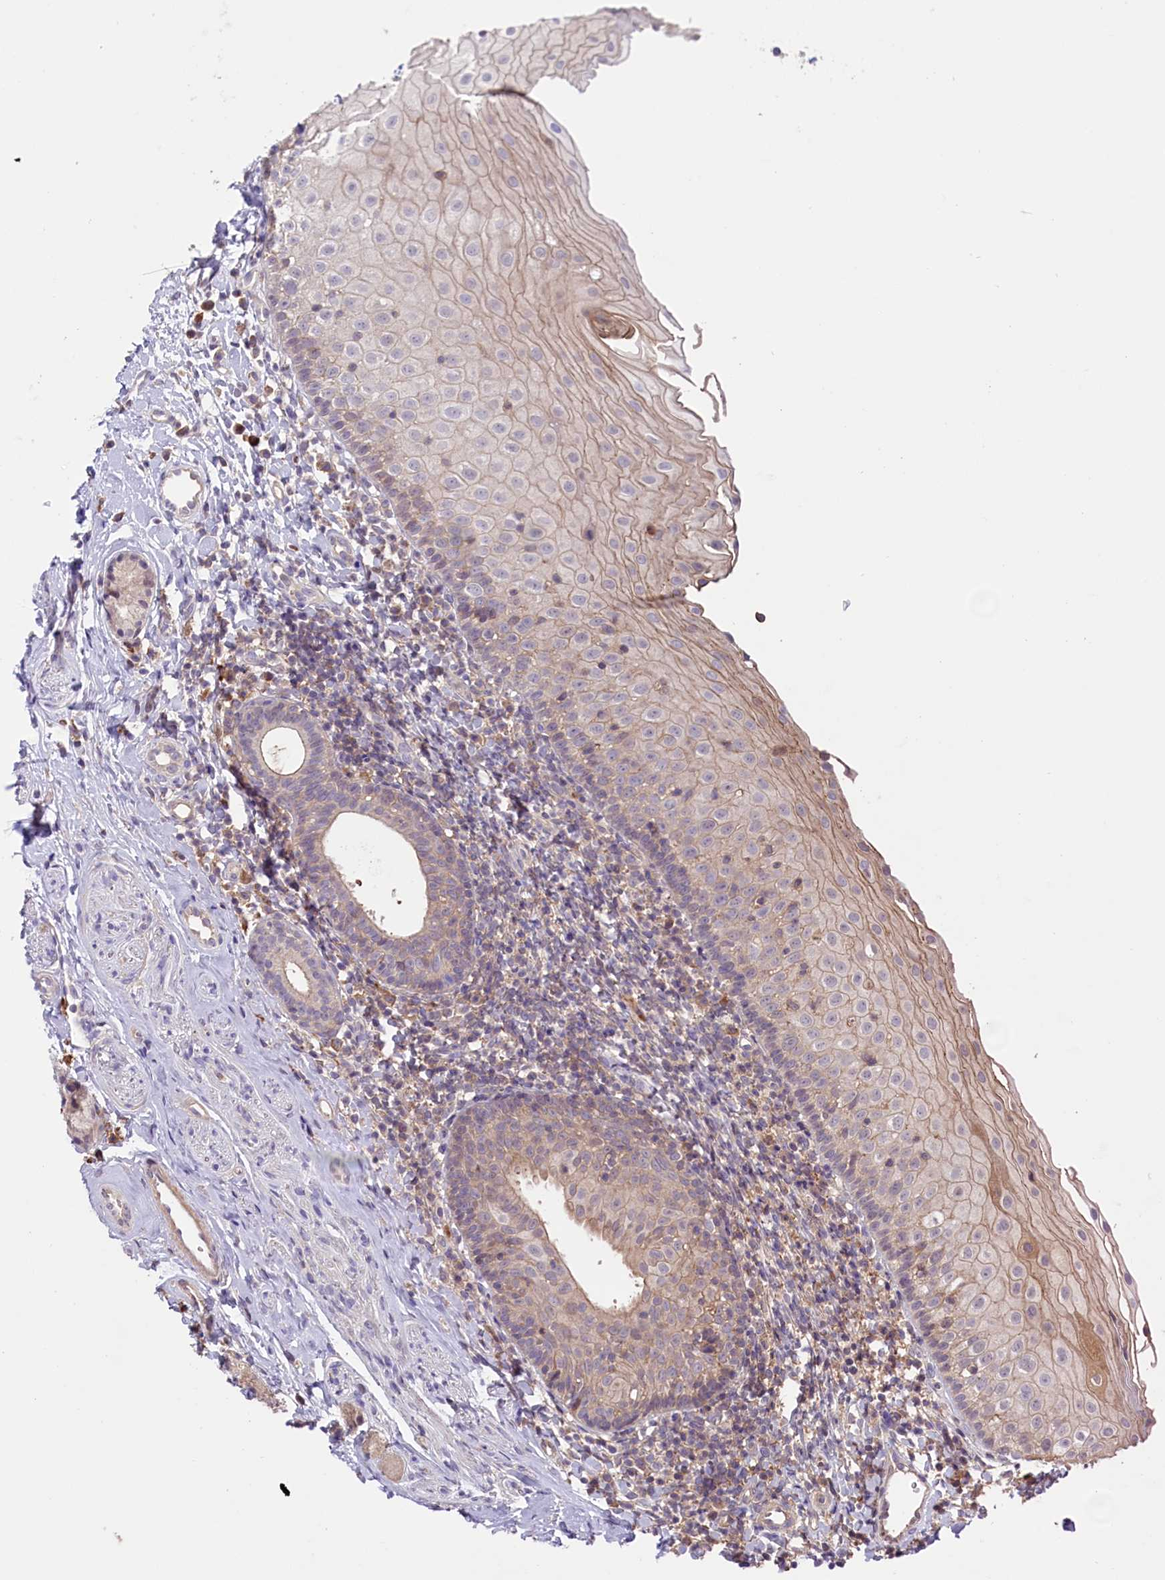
{"staining": {"intensity": "moderate", "quantity": "<25%", "location": "cytoplasmic/membranous"}, "tissue": "oral mucosa", "cell_type": "Squamous epithelial cells", "image_type": "normal", "snomed": [{"axis": "morphology", "description": "Normal tissue, NOS"}, {"axis": "topography", "description": "Oral tissue"}], "caption": "Immunohistochemical staining of benign oral mucosa reveals moderate cytoplasmic/membranous protein expression in approximately <25% of squamous epithelial cells.", "gene": "RIC8A", "patient": {"sex": "male", "age": 46}}